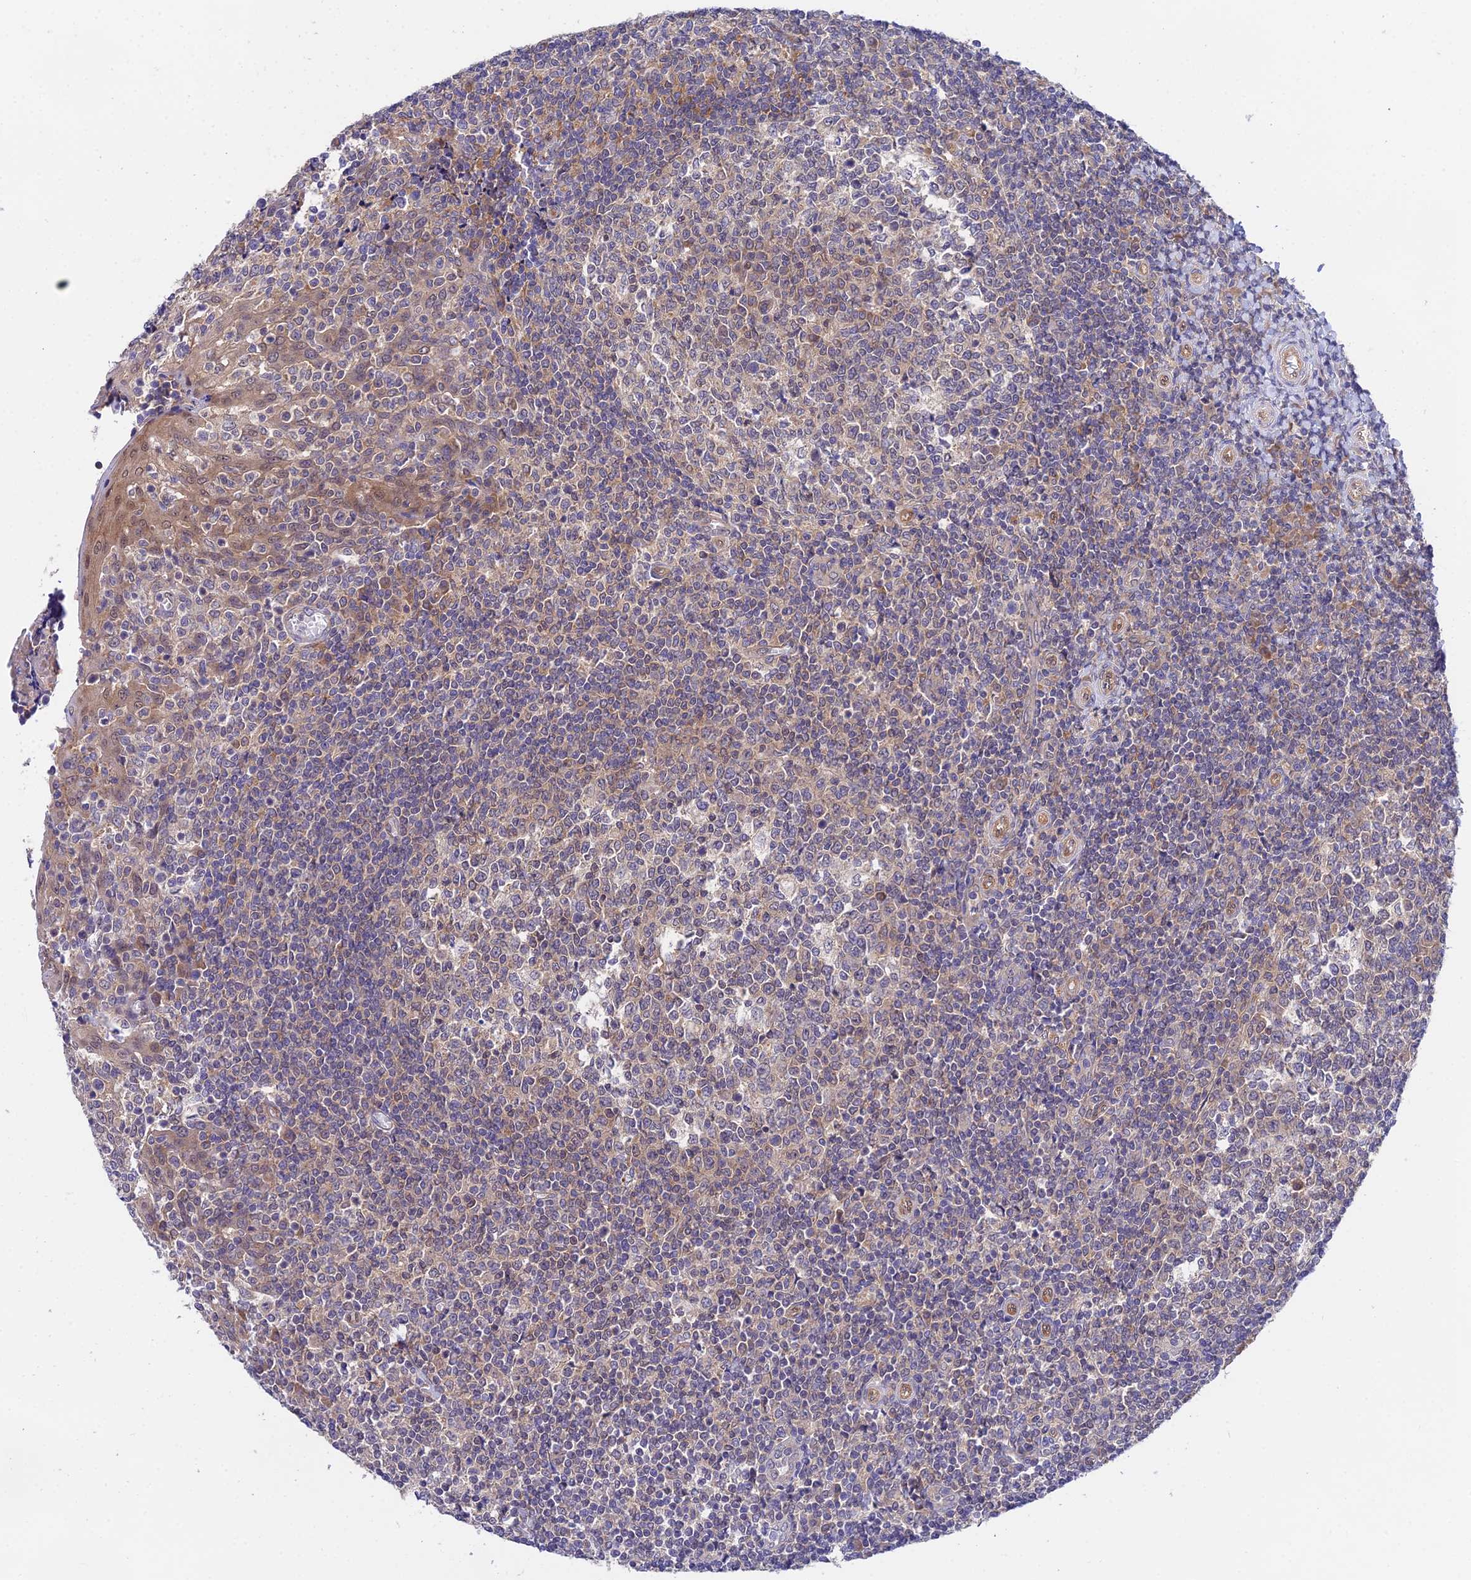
{"staining": {"intensity": "moderate", "quantity": "25%-75%", "location": "cytoplasmic/membranous"}, "tissue": "tonsil", "cell_type": "Germinal center cells", "image_type": "normal", "snomed": [{"axis": "morphology", "description": "Normal tissue, NOS"}, {"axis": "topography", "description": "Tonsil"}], "caption": "IHC micrograph of normal tonsil: tonsil stained using immunohistochemistry demonstrates medium levels of moderate protein expression localized specifically in the cytoplasmic/membranous of germinal center cells, appearing as a cytoplasmic/membranous brown color.", "gene": "PPP2R2A", "patient": {"sex": "female", "age": 19}}